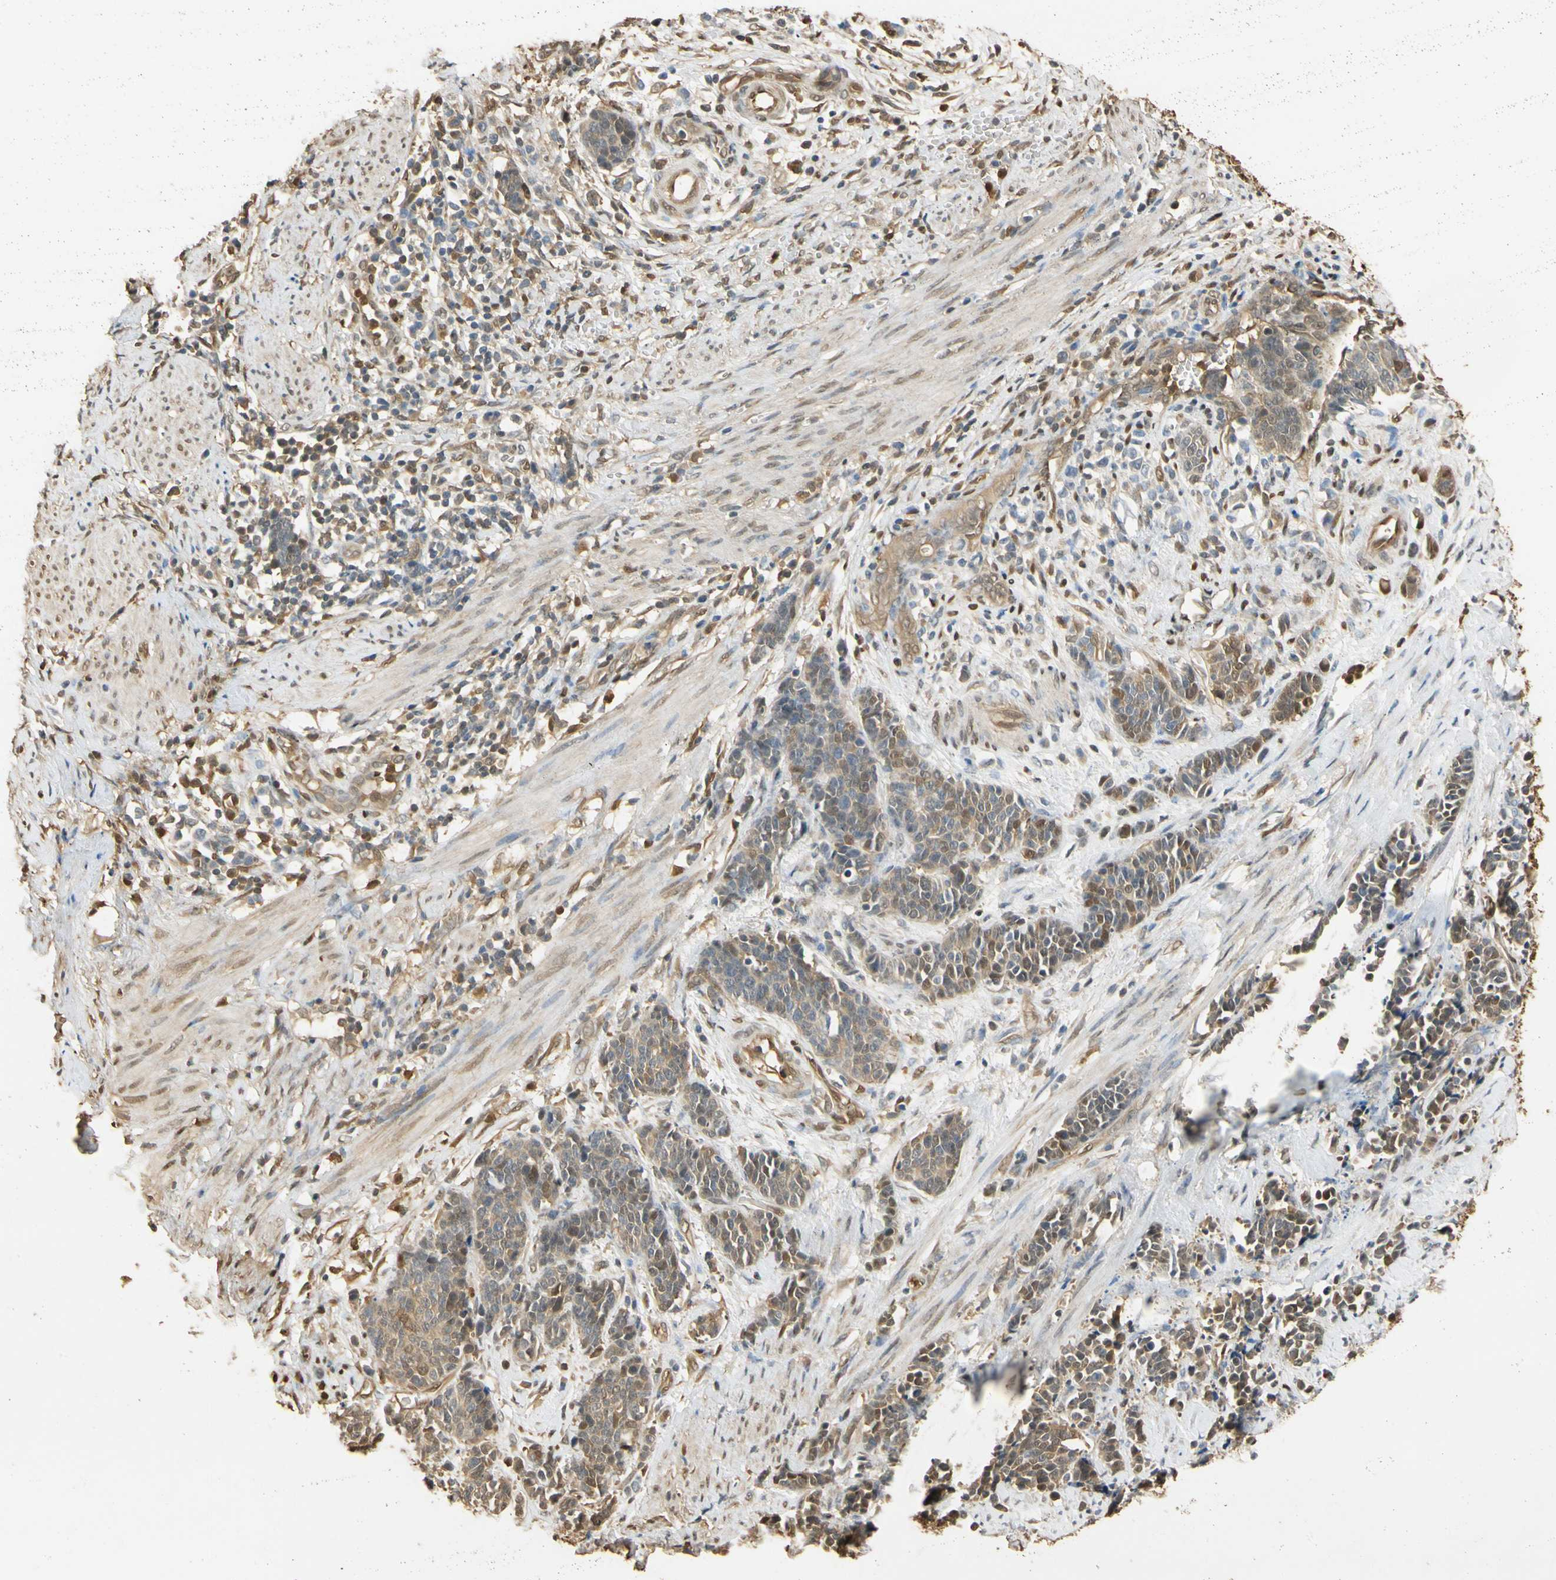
{"staining": {"intensity": "moderate", "quantity": ">75%", "location": "cytoplasmic/membranous,nuclear"}, "tissue": "cervical cancer", "cell_type": "Tumor cells", "image_type": "cancer", "snomed": [{"axis": "morphology", "description": "Squamous cell carcinoma, NOS"}, {"axis": "topography", "description": "Cervix"}], "caption": "A medium amount of moderate cytoplasmic/membranous and nuclear positivity is identified in approximately >75% of tumor cells in squamous cell carcinoma (cervical) tissue.", "gene": "S100A6", "patient": {"sex": "female", "age": 35}}